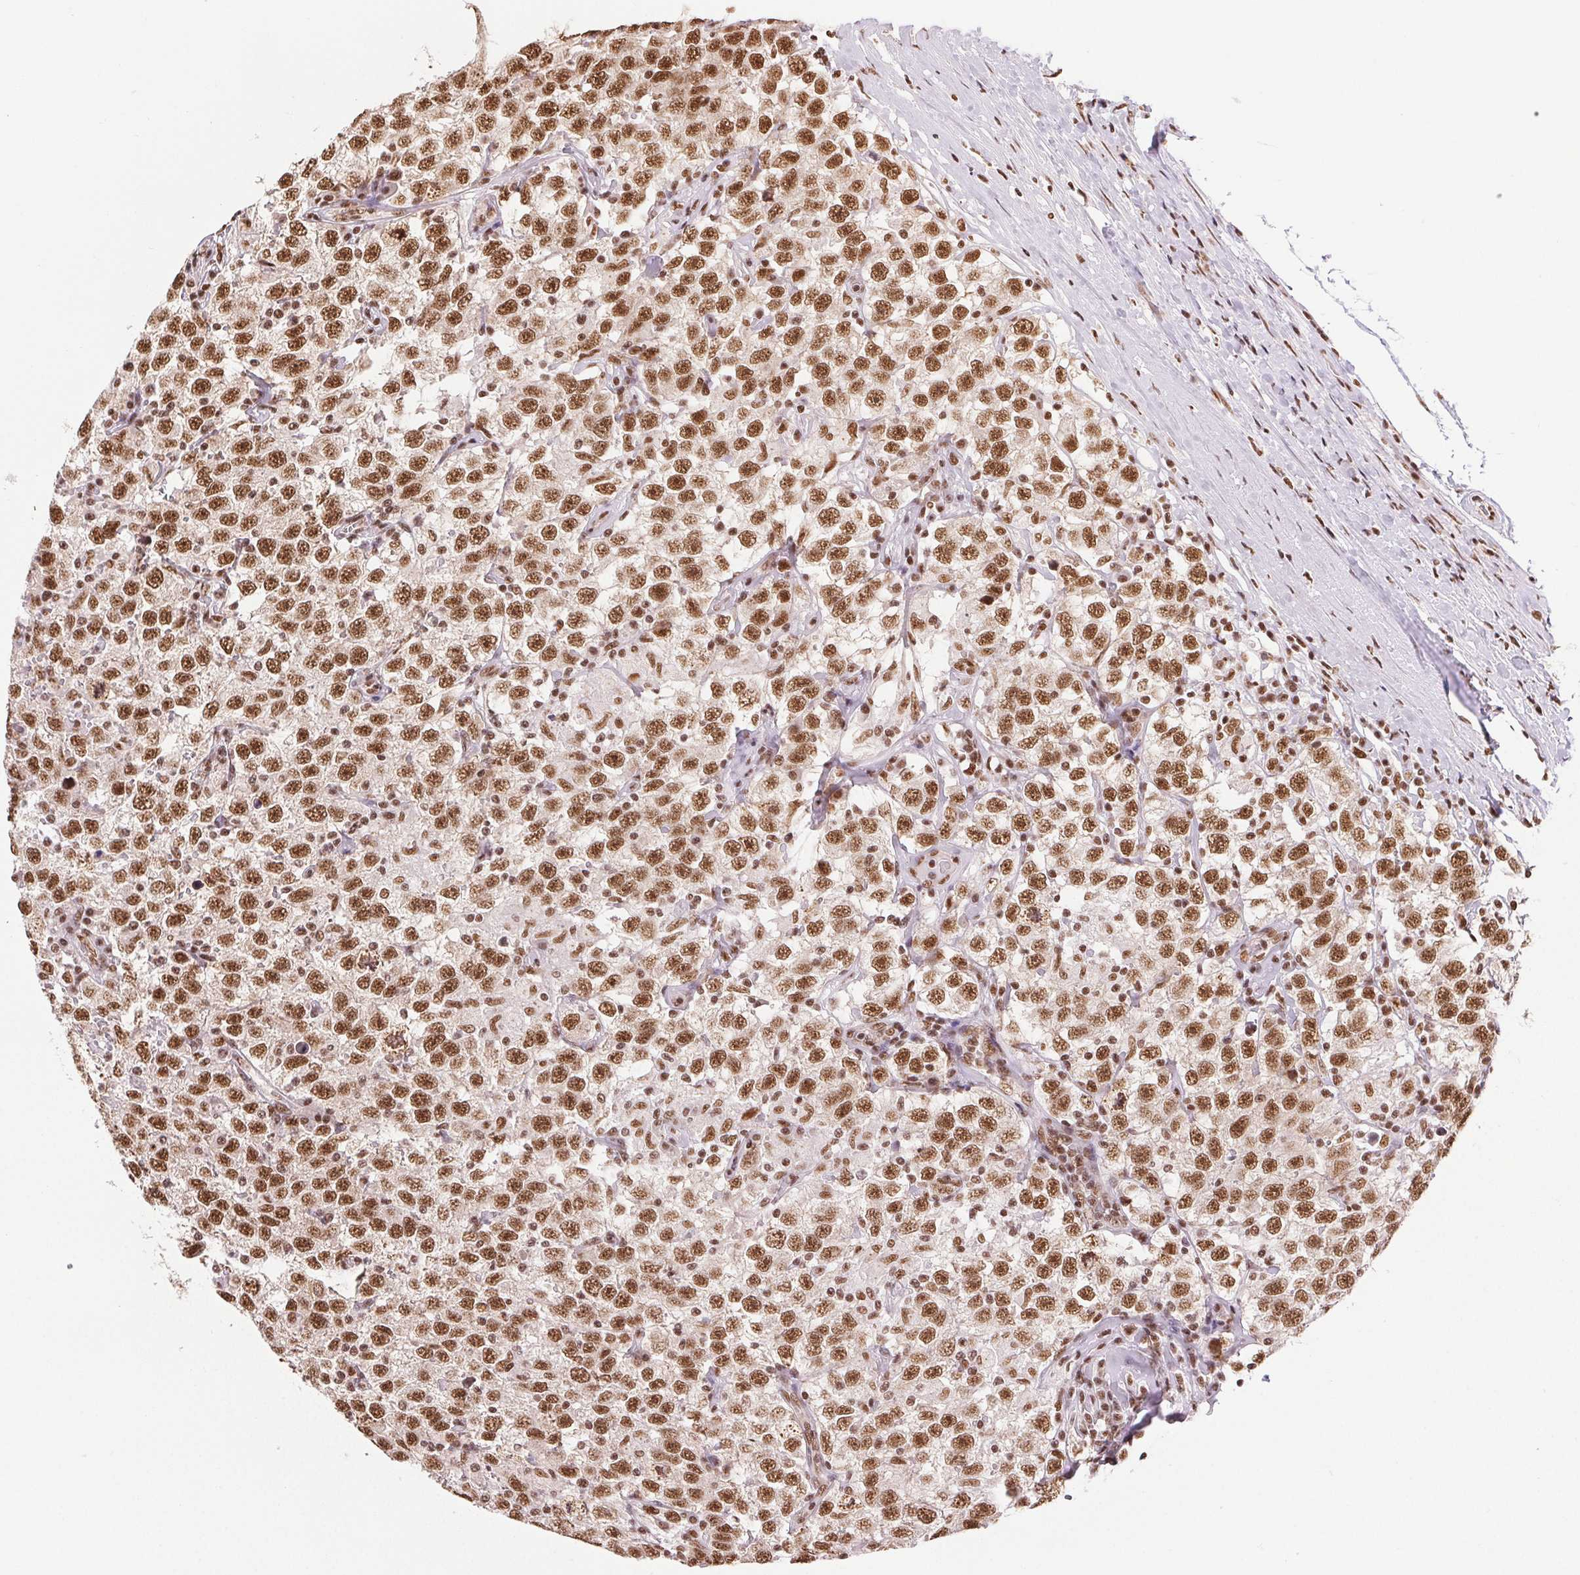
{"staining": {"intensity": "moderate", "quantity": ">75%", "location": "nuclear"}, "tissue": "testis cancer", "cell_type": "Tumor cells", "image_type": "cancer", "snomed": [{"axis": "morphology", "description": "Seminoma, NOS"}, {"axis": "topography", "description": "Testis"}], "caption": "Testis cancer stained with a brown dye demonstrates moderate nuclear positive positivity in about >75% of tumor cells.", "gene": "IK", "patient": {"sex": "male", "age": 41}}